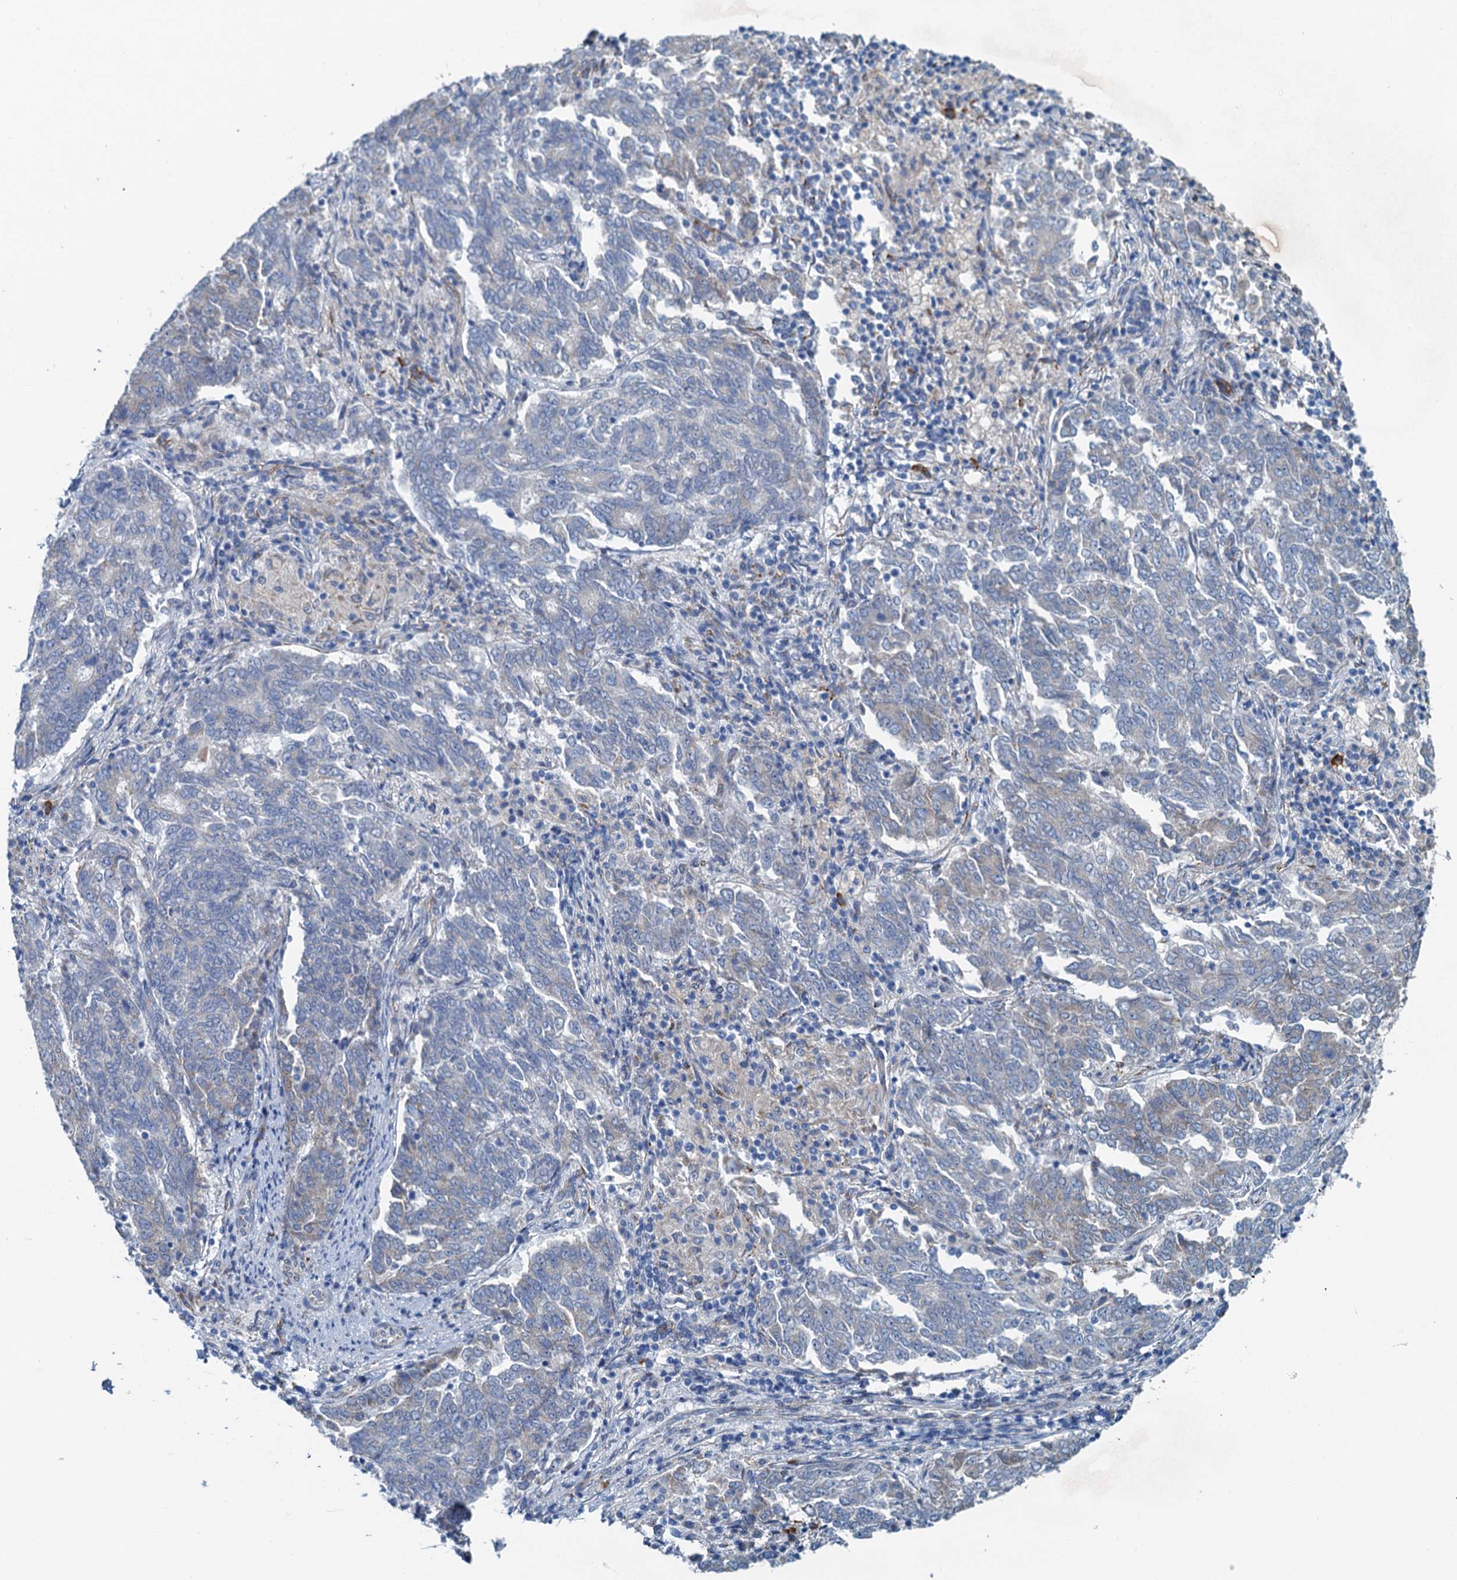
{"staining": {"intensity": "weak", "quantity": "<25%", "location": "cytoplasmic/membranous"}, "tissue": "endometrial cancer", "cell_type": "Tumor cells", "image_type": "cancer", "snomed": [{"axis": "morphology", "description": "Adenocarcinoma, NOS"}, {"axis": "topography", "description": "Endometrium"}], "caption": "Protein analysis of endometrial cancer displays no significant positivity in tumor cells. The staining was performed using DAB (3,3'-diaminobenzidine) to visualize the protein expression in brown, while the nuclei were stained in blue with hematoxylin (Magnification: 20x).", "gene": "CBLIF", "patient": {"sex": "female", "age": 80}}